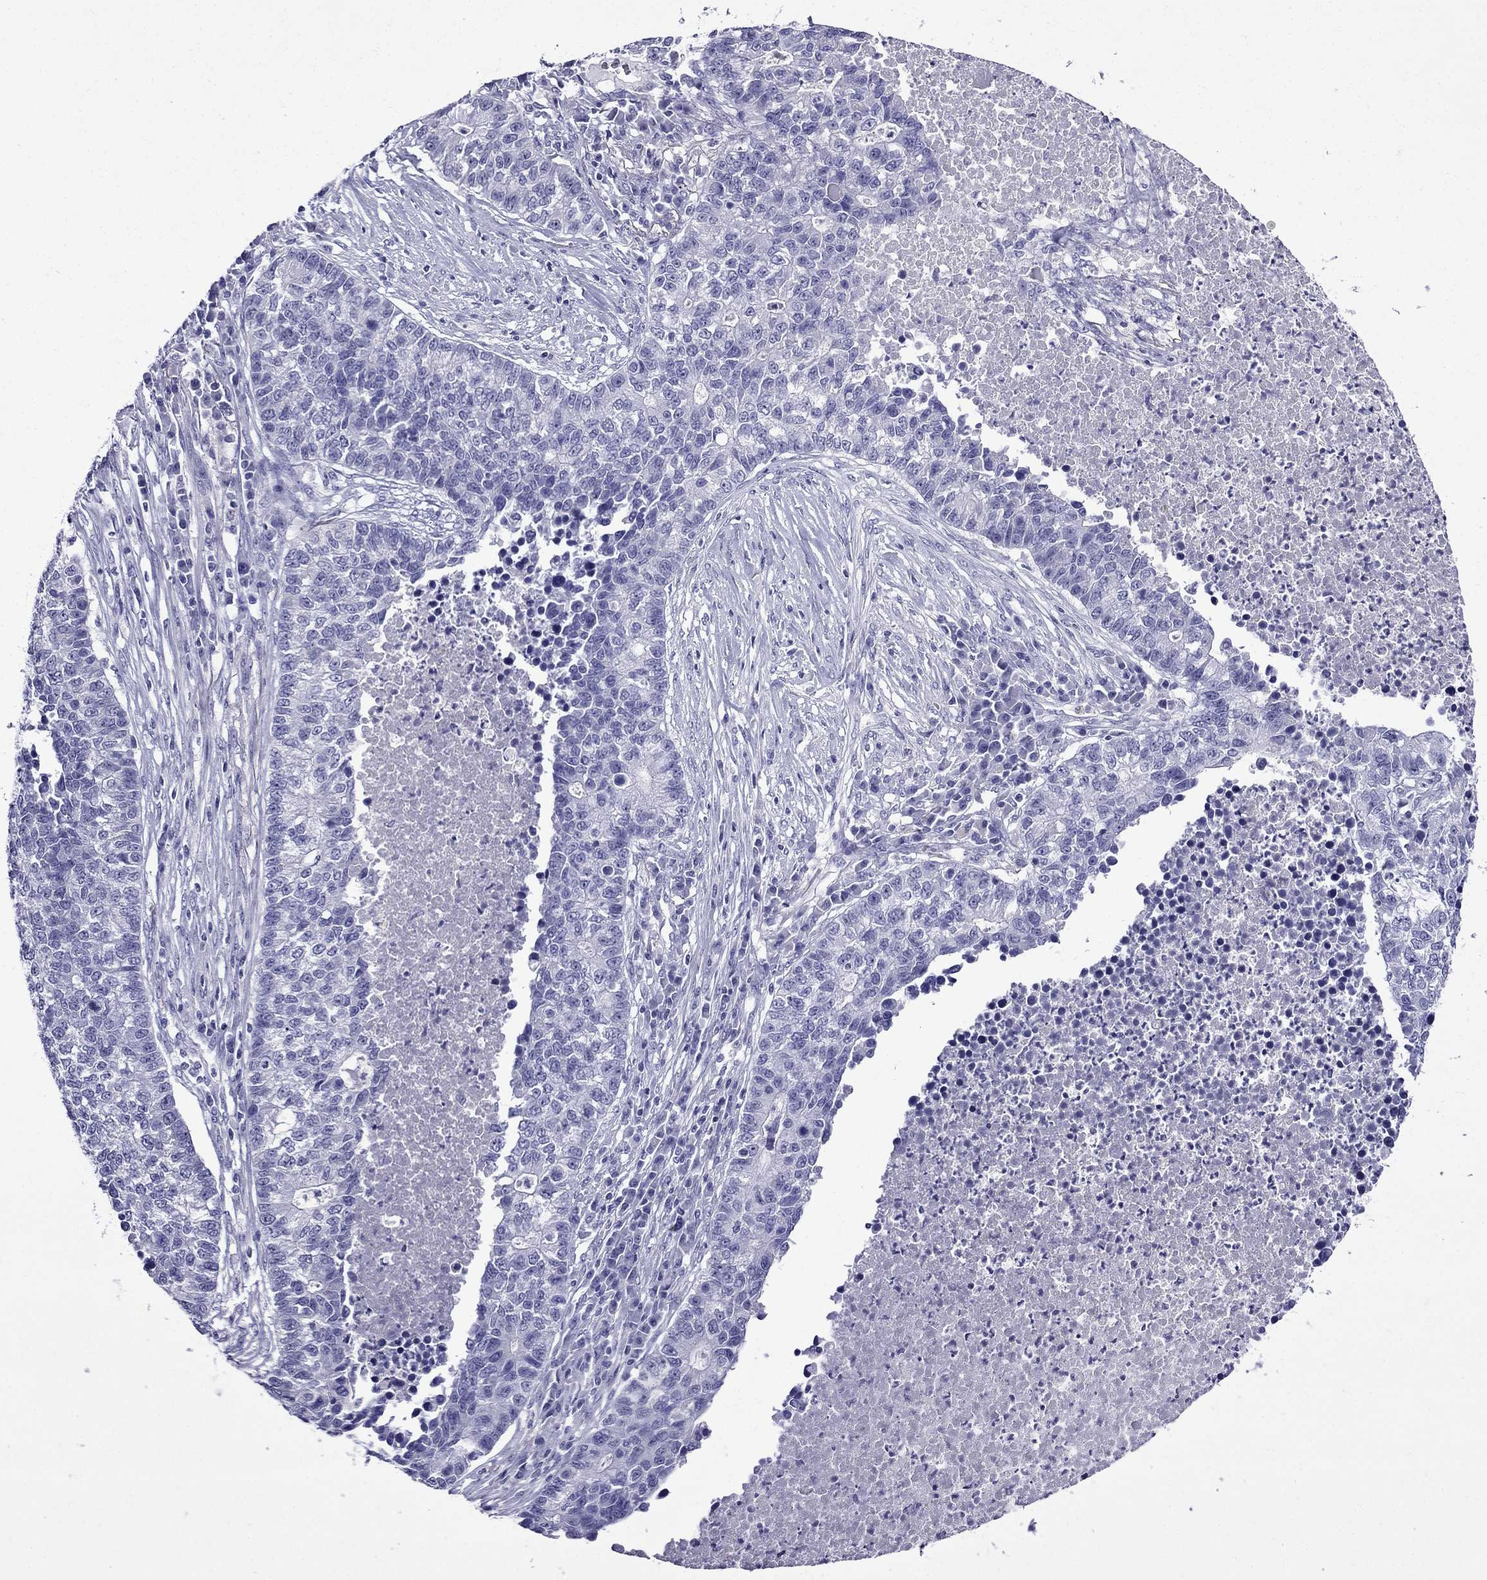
{"staining": {"intensity": "negative", "quantity": "none", "location": "none"}, "tissue": "lung cancer", "cell_type": "Tumor cells", "image_type": "cancer", "snomed": [{"axis": "morphology", "description": "Adenocarcinoma, NOS"}, {"axis": "topography", "description": "Lung"}], "caption": "The IHC image has no significant expression in tumor cells of lung cancer (adenocarcinoma) tissue. The staining was performed using DAB (3,3'-diaminobenzidine) to visualize the protein expression in brown, while the nuclei were stained in blue with hematoxylin (Magnification: 20x).", "gene": "ERC2", "patient": {"sex": "male", "age": 57}}